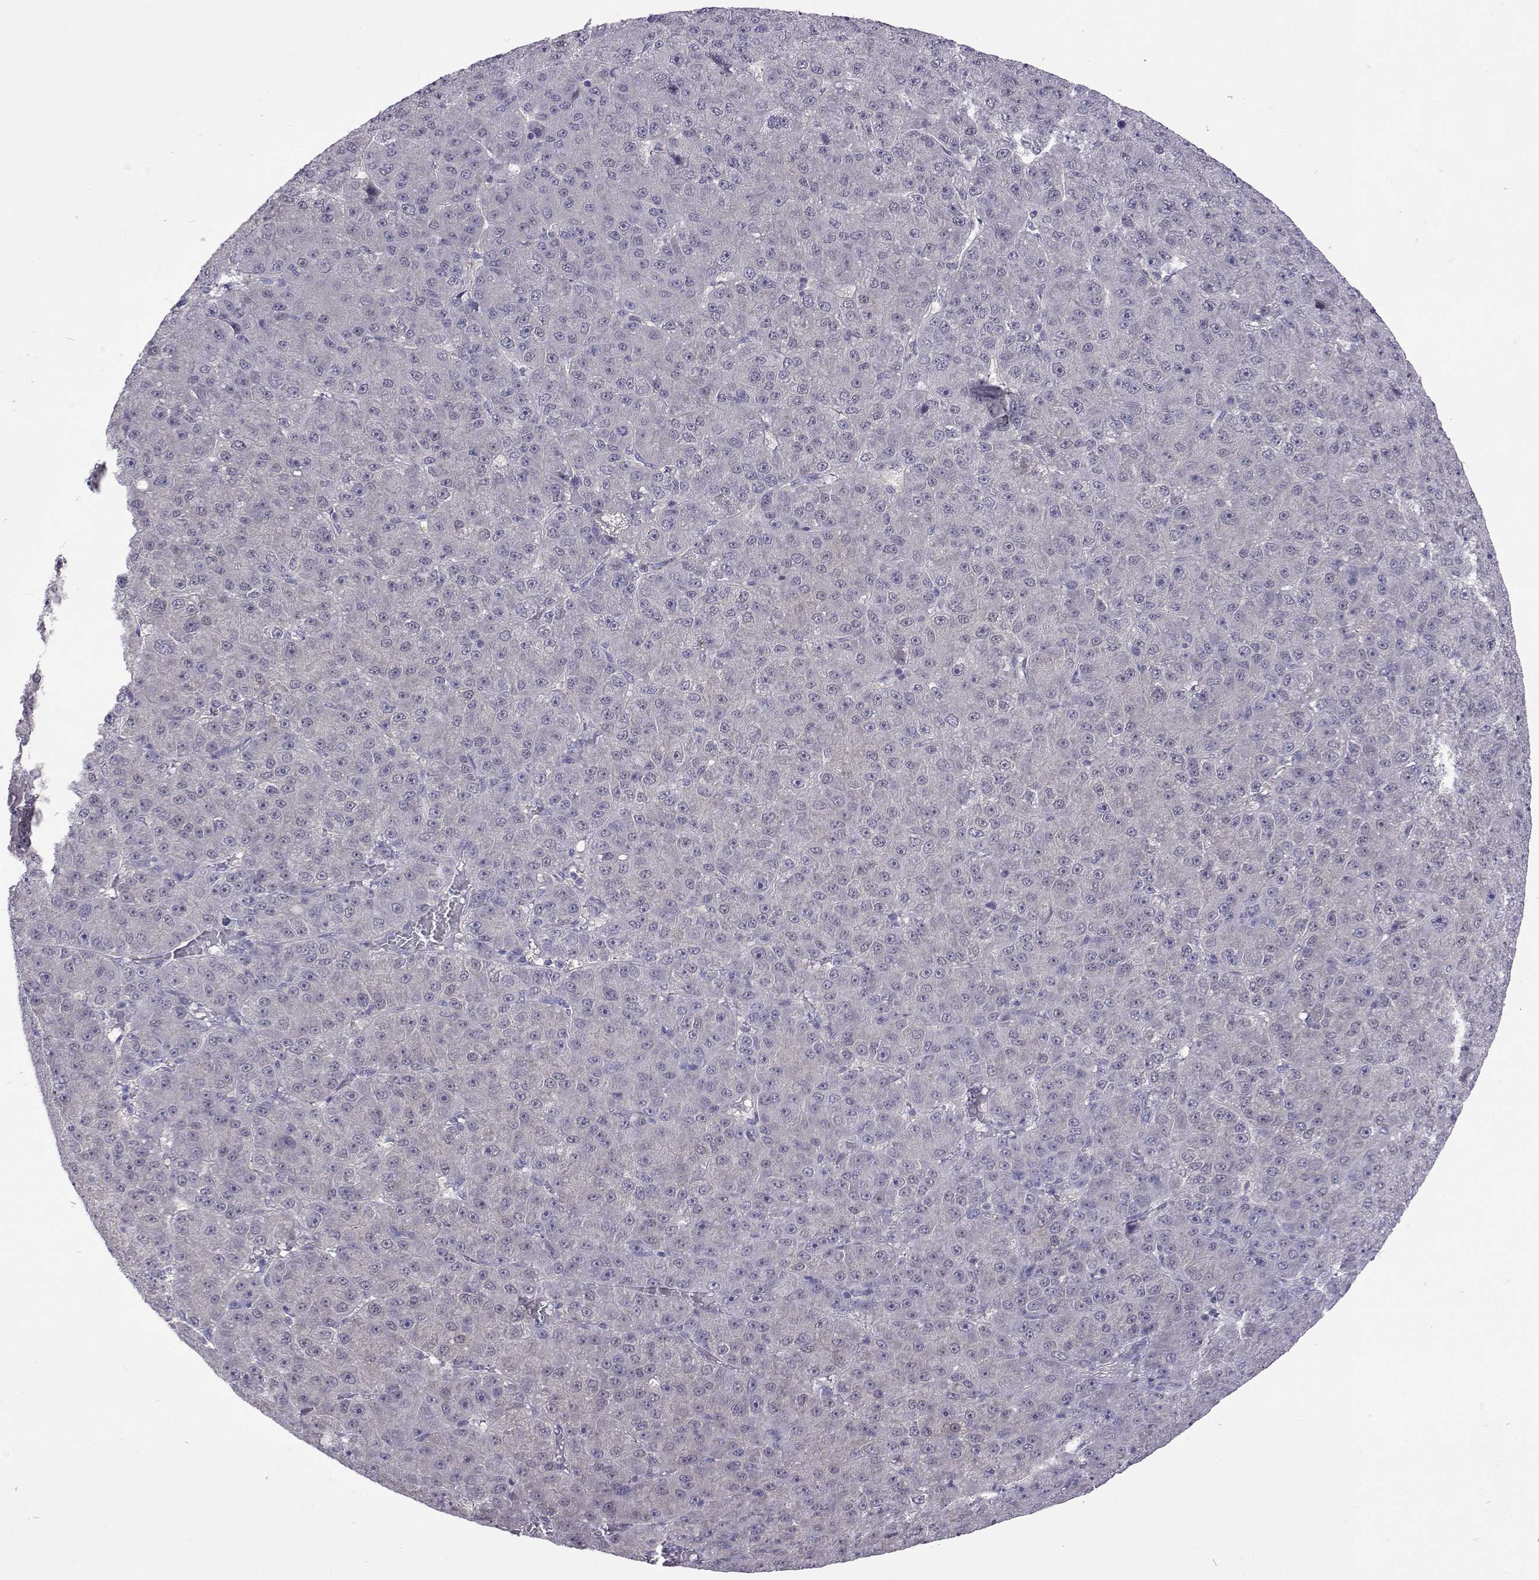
{"staining": {"intensity": "negative", "quantity": "none", "location": "none"}, "tissue": "liver cancer", "cell_type": "Tumor cells", "image_type": "cancer", "snomed": [{"axis": "morphology", "description": "Carcinoma, Hepatocellular, NOS"}, {"axis": "topography", "description": "Liver"}], "caption": "Immunohistochemistry of liver cancer displays no expression in tumor cells.", "gene": "GALM", "patient": {"sex": "male", "age": 67}}